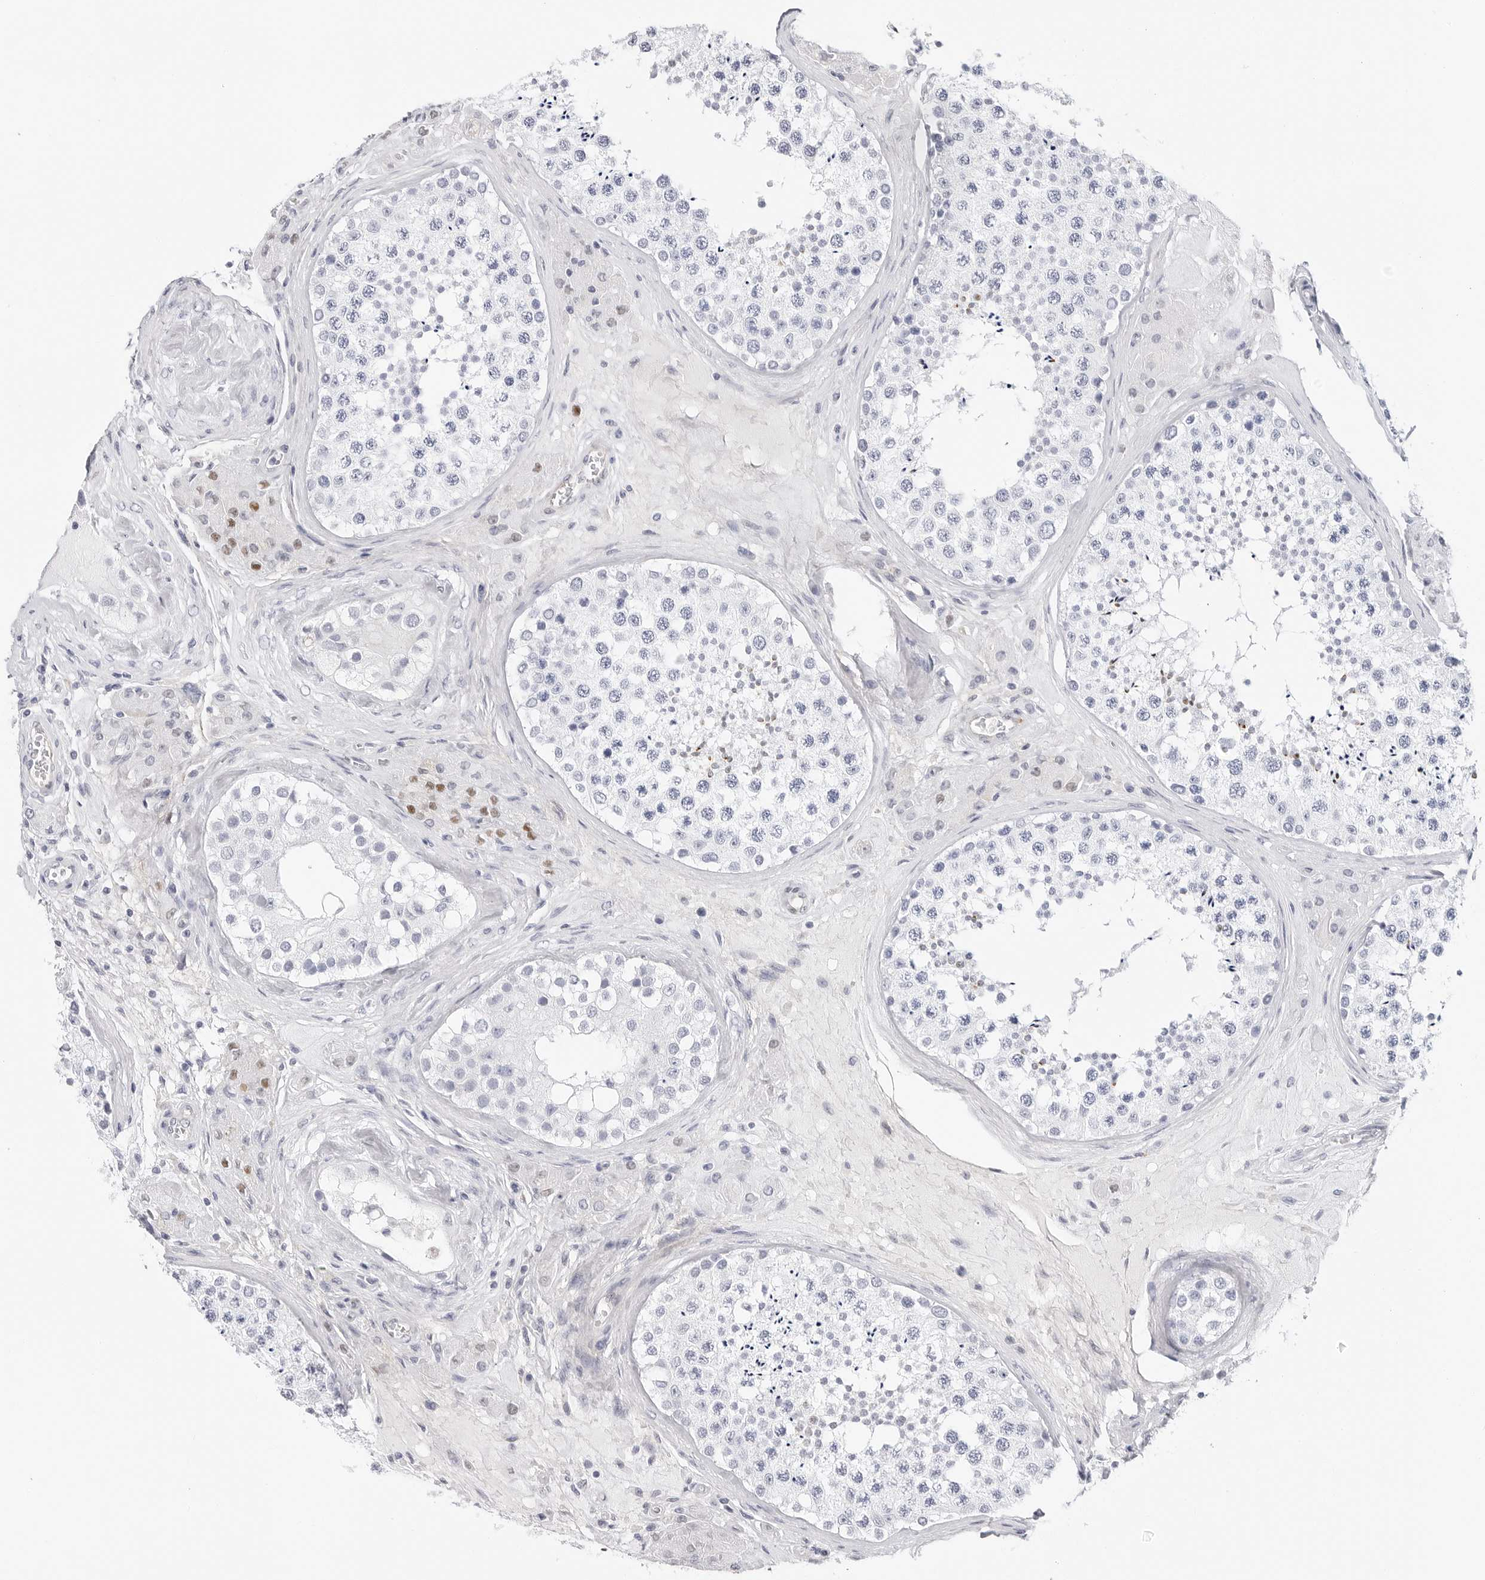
{"staining": {"intensity": "negative", "quantity": "none", "location": "none"}, "tissue": "testis", "cell_type": "Cells in seminiferous ducts", "image_type": "normal", "snomed": [{"axis": "morphology", "description": "Normal tissue, NOS"}, {"axis": "topography", "description": "Testis"}], "caption": "DAB immunohistochemical staining of normal testis shows no significant positivity in cells in seminiferous ducts.", "gene": "SLC19A1", "patient": {"sex": "male", "age": 46}}